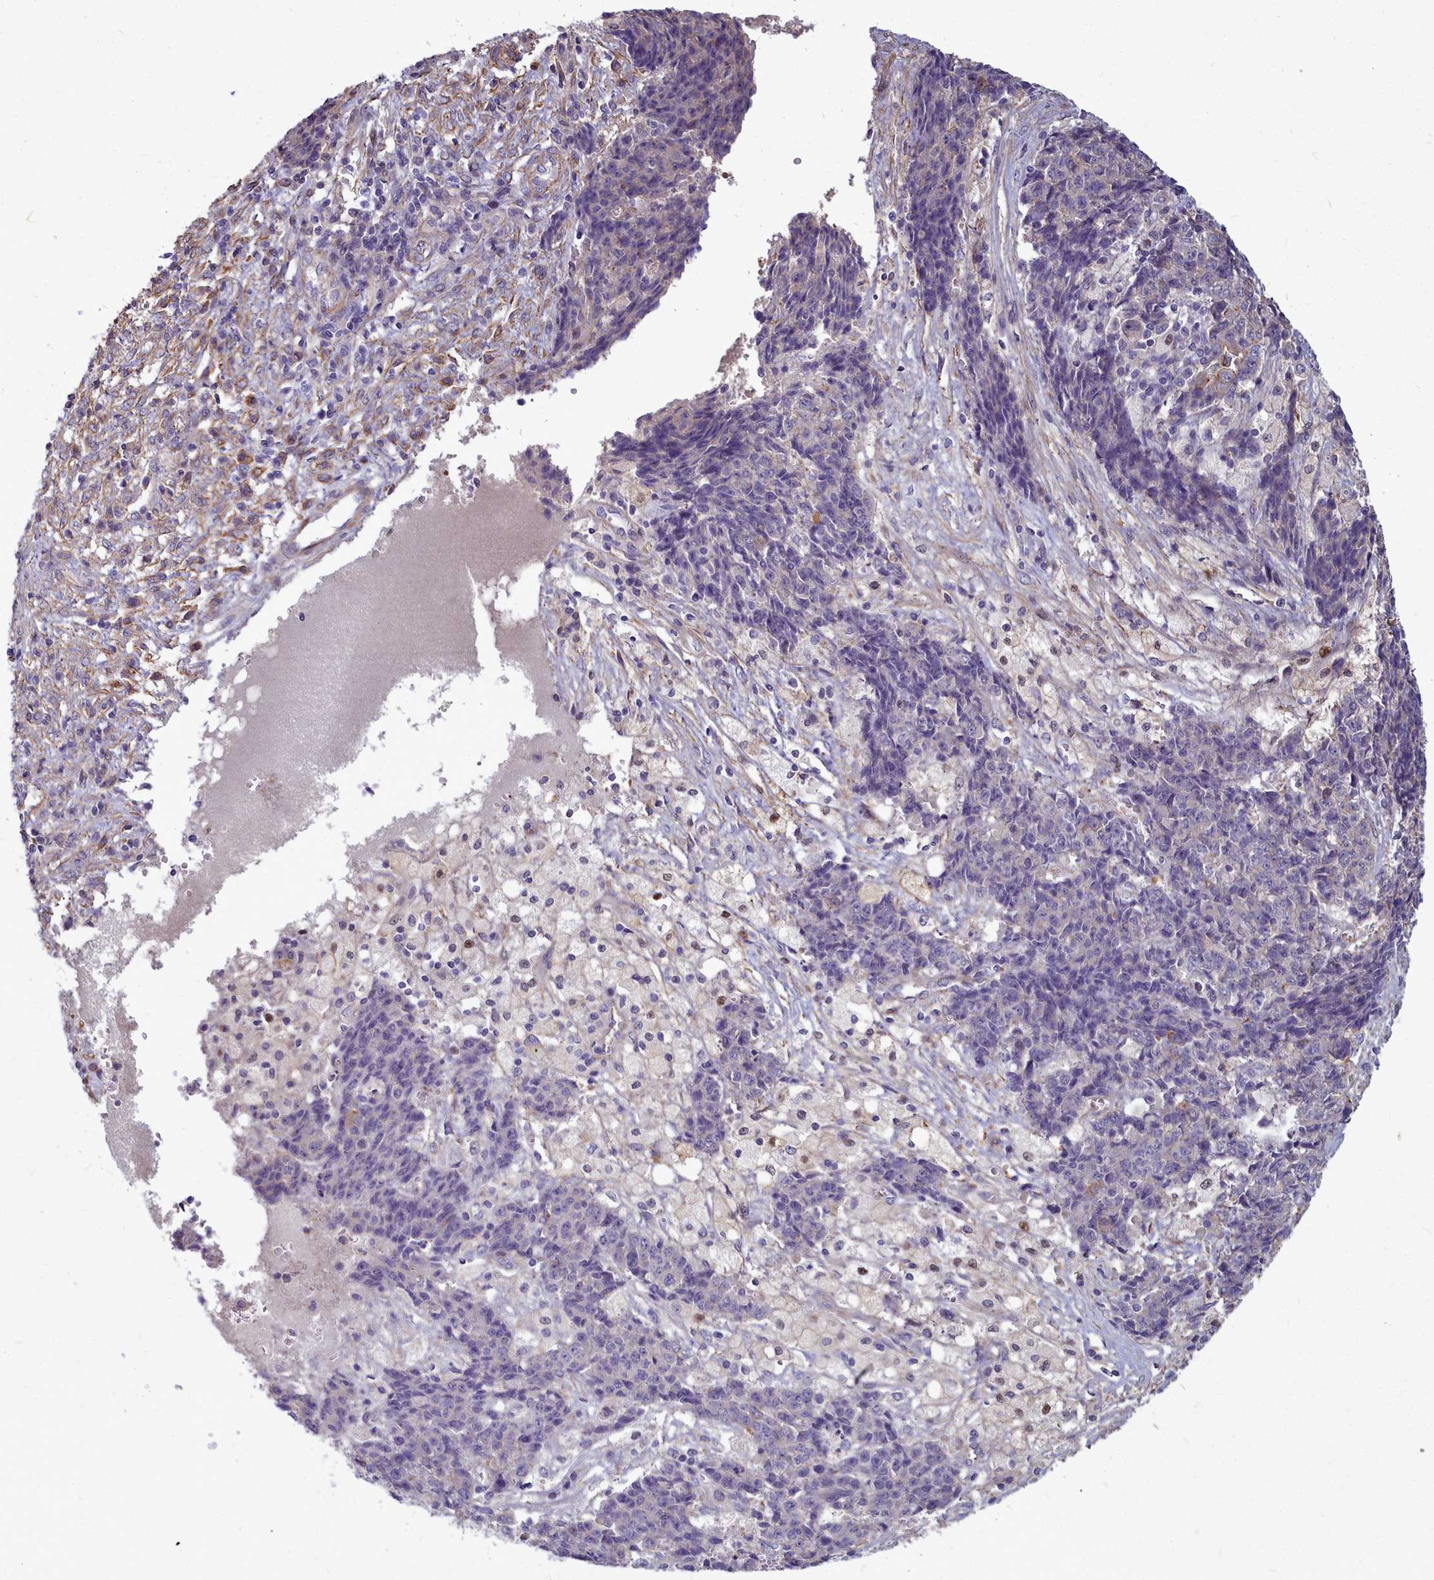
{"staining": {"intensity": "negative", "quantity": "none", "location": "none"}, "tissue": "ovarian cancer", "cell_type": "Tumor cells", "image_type": "cancer", "snomed": [{"axis": "morphology", "description": "Carcinoma, endometroid"}, {"axis": "topography", "description": "Ovary"}], "caption": "Immunohistochemistry image of ovarian cancer (endometroid carcinoma) stained for a protein (brown), which demonstrates no staining in tumor cells.", "gene": "TTC5", "patient": {"sex": "female", "age": 42}}